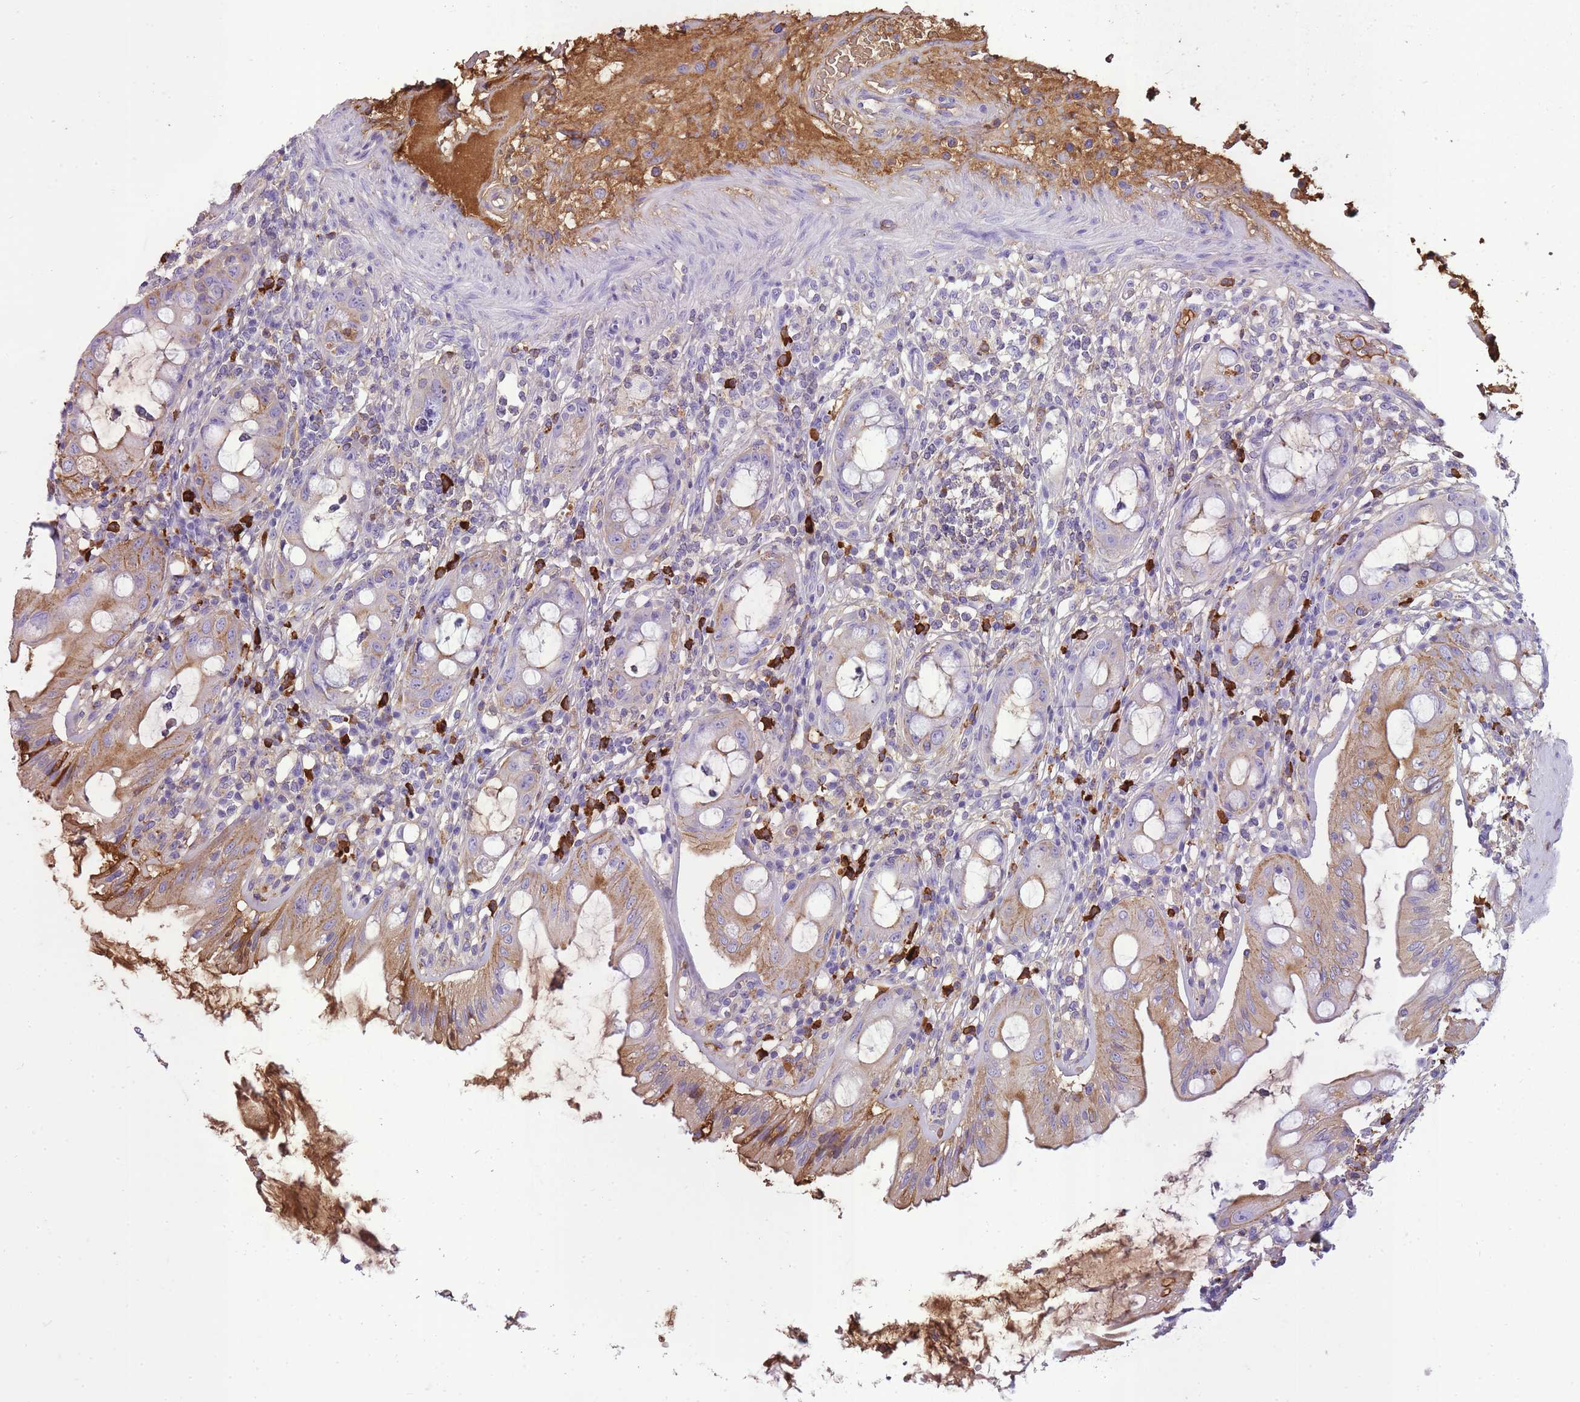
{"staining": {"intensity": "moderate", "quantity": "25%-75%", "location": "cytoplasmic/membranous"}, "tissue": "rectum", "cell_type": "Glandular cells", "image_type": "normal", "snomed": [{"axis": "morphology", "description": "Normal tissue, NOS"}, {"axis": "topography", "description": "Rectum"}], "caption": "Protein expression analysis of normal rectum shows moderate cytoplasmic/membranous staining in about 25%-75% of glandular cells.", "gene": "IGKV1", "patient": {"sex": "female", "age": 57}}